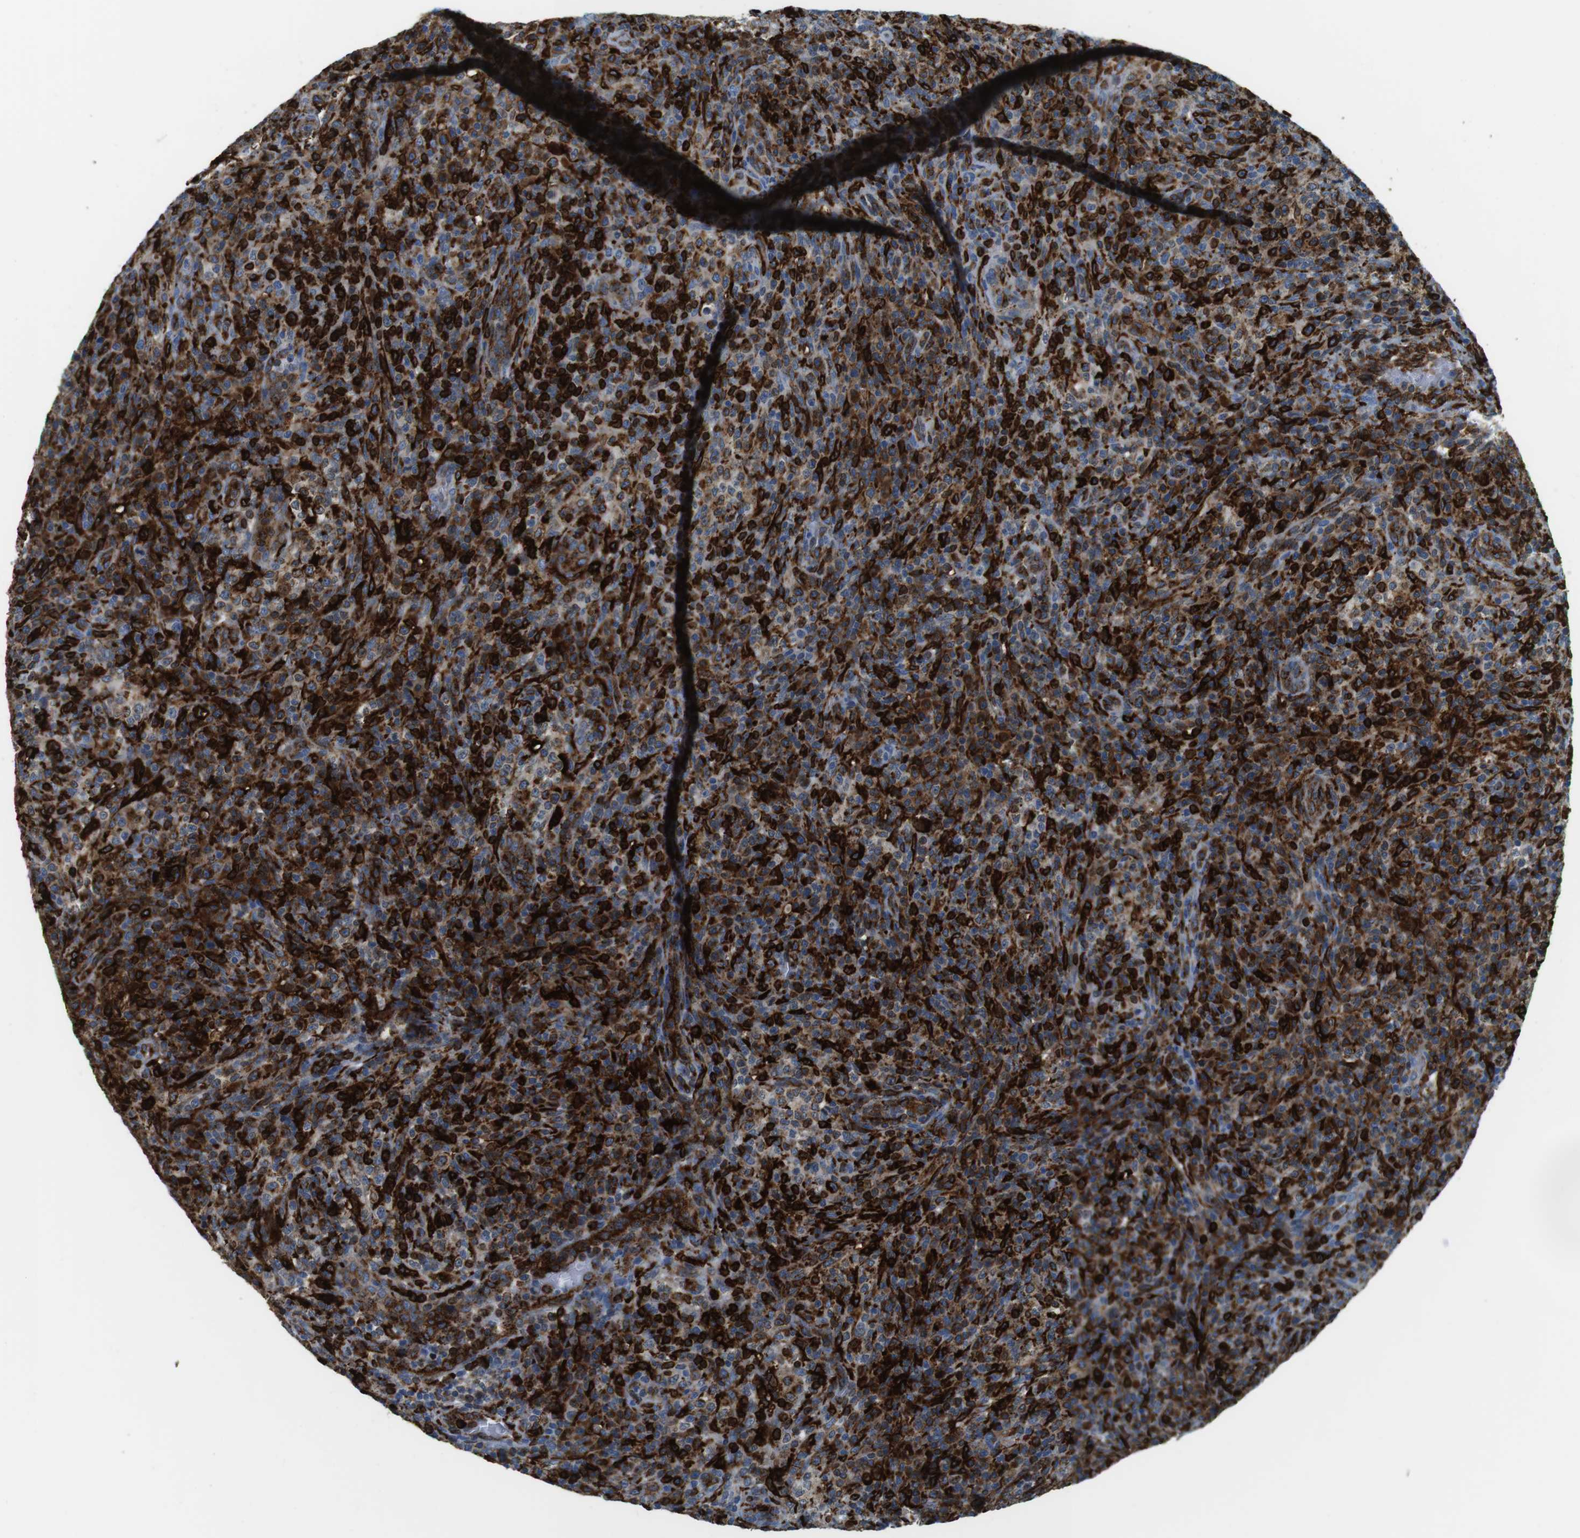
{"staining": {"intensity": "strong", "quantity": "25%-75%", "location": "cytoplasmic/membranous"}, "tissue": "lymphoma", "cell_type": "Tumor cells", "image_type": "cancer", "snomed": [{"axis": "morphology", "description": "Malignant lymphoma, non-Hodgkin's type, High grade"}, {"axis": "topography", "description": "Lymph node"}], "caption": "IHC micrograph of neoplastic tissue: human malignant lymphoma, non-Hodgkin's type (high-grade) stained using IHC exhibits high levels of strong protein expression localized specifically in the cytoplasmic/membranous of tumor cells, appearing as a cytoplasmic/membranous brown color.", "gene": "CIITA", "patient": {"sex": "female", "age": 76}}